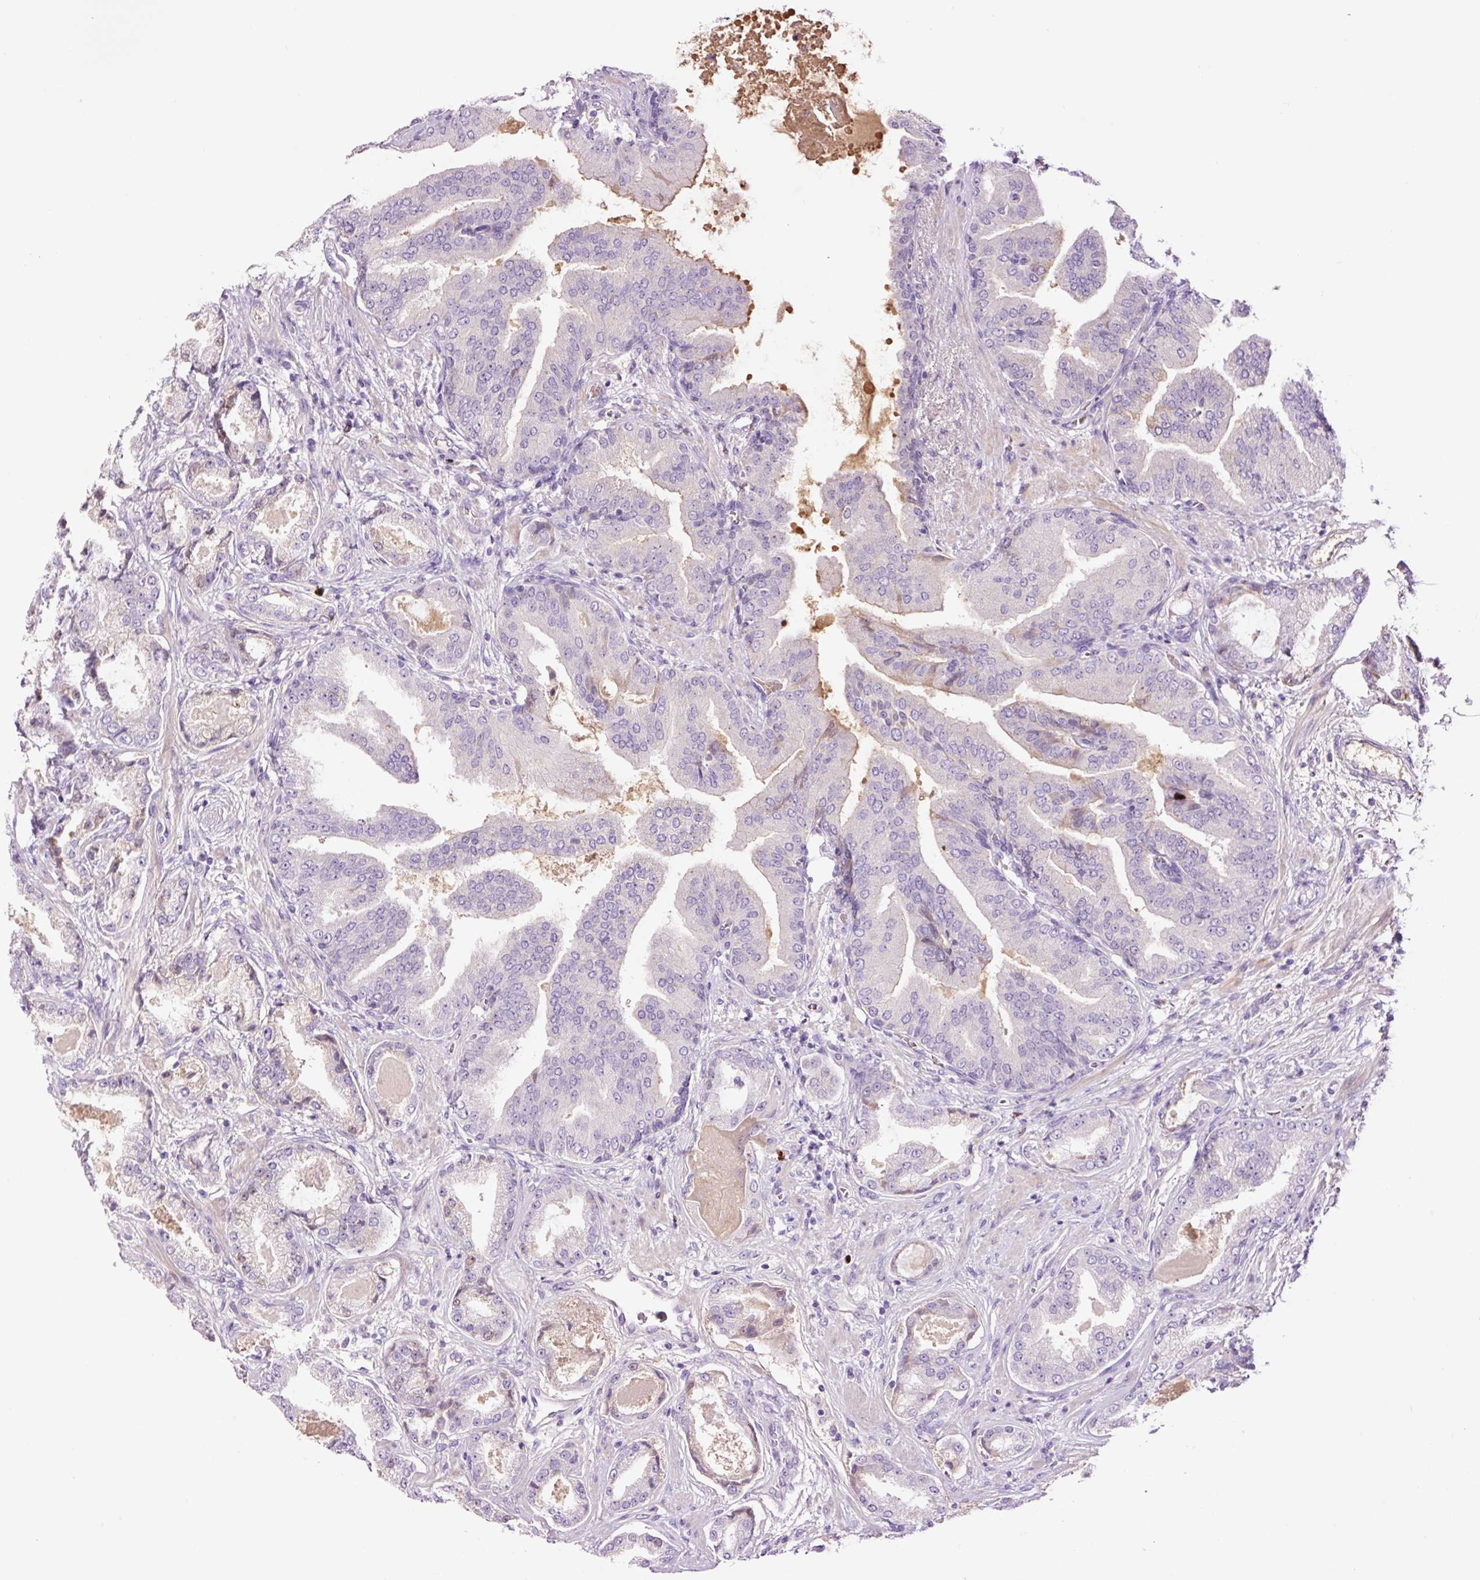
{"staining": {"intensity": "negative", "quantity": "none", "location": "none"}, "tissue": "prostate cancer", "cell_type": "Tumor cells", "image_type": "cancer", "snomed": [{"axis": "morphology", "description": "Adenocarcinoma, High grade"}, {"axis": "topography", "description": "Prostate"}], "caption": "IHC image of neoplastic tissue: prostate cancer (high-grade adenocarcinoma) stained with DAB (3,3'-diaminobenzidine) demonstrates no significant protein positivity in tumor cells. (DAB (3,3'-diaminobenzidine) immunohistochemistry, high magnification).", "gene": "DPPA4", "patient": {"sex": "male", "age": 68}}